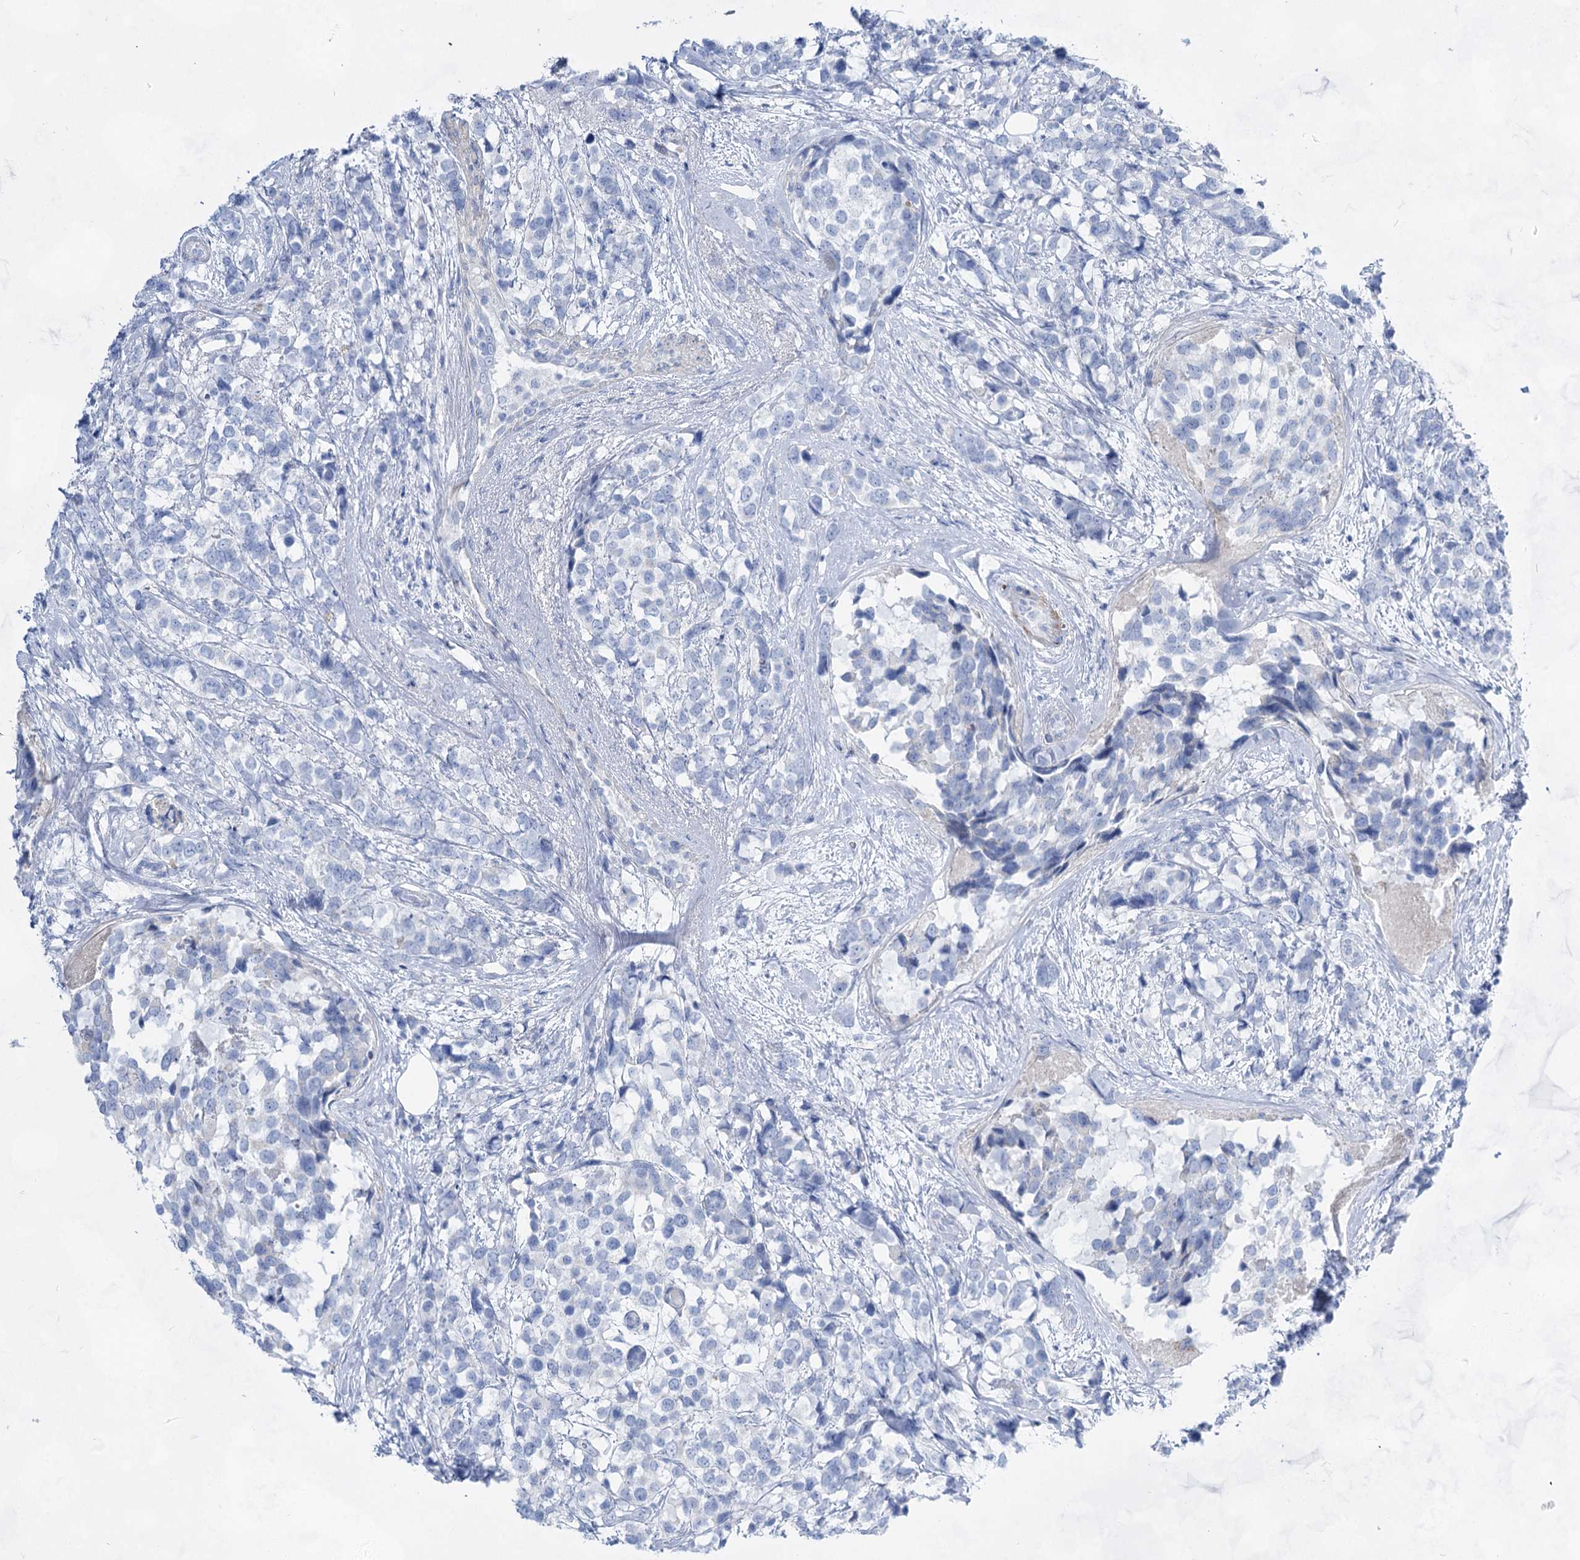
{"staining": {"intensity": "negative", "quantity": "none", "location": "none"}, "tissue": "breast cancer", "cell_type": "Tumor cells", "image_type": "cancer", "snomed": [{"axis": "morphology", "description": "Lobular carcinoma"}, {"axis": "topography", "description": "Breast"}], "caption": "Lobular carcinoma (breast) was stained to show a protein in brown. There is no significant staining in tumor cells.", "gene": "ACRV1", "patient": {"sex": "female", "age": 59}}